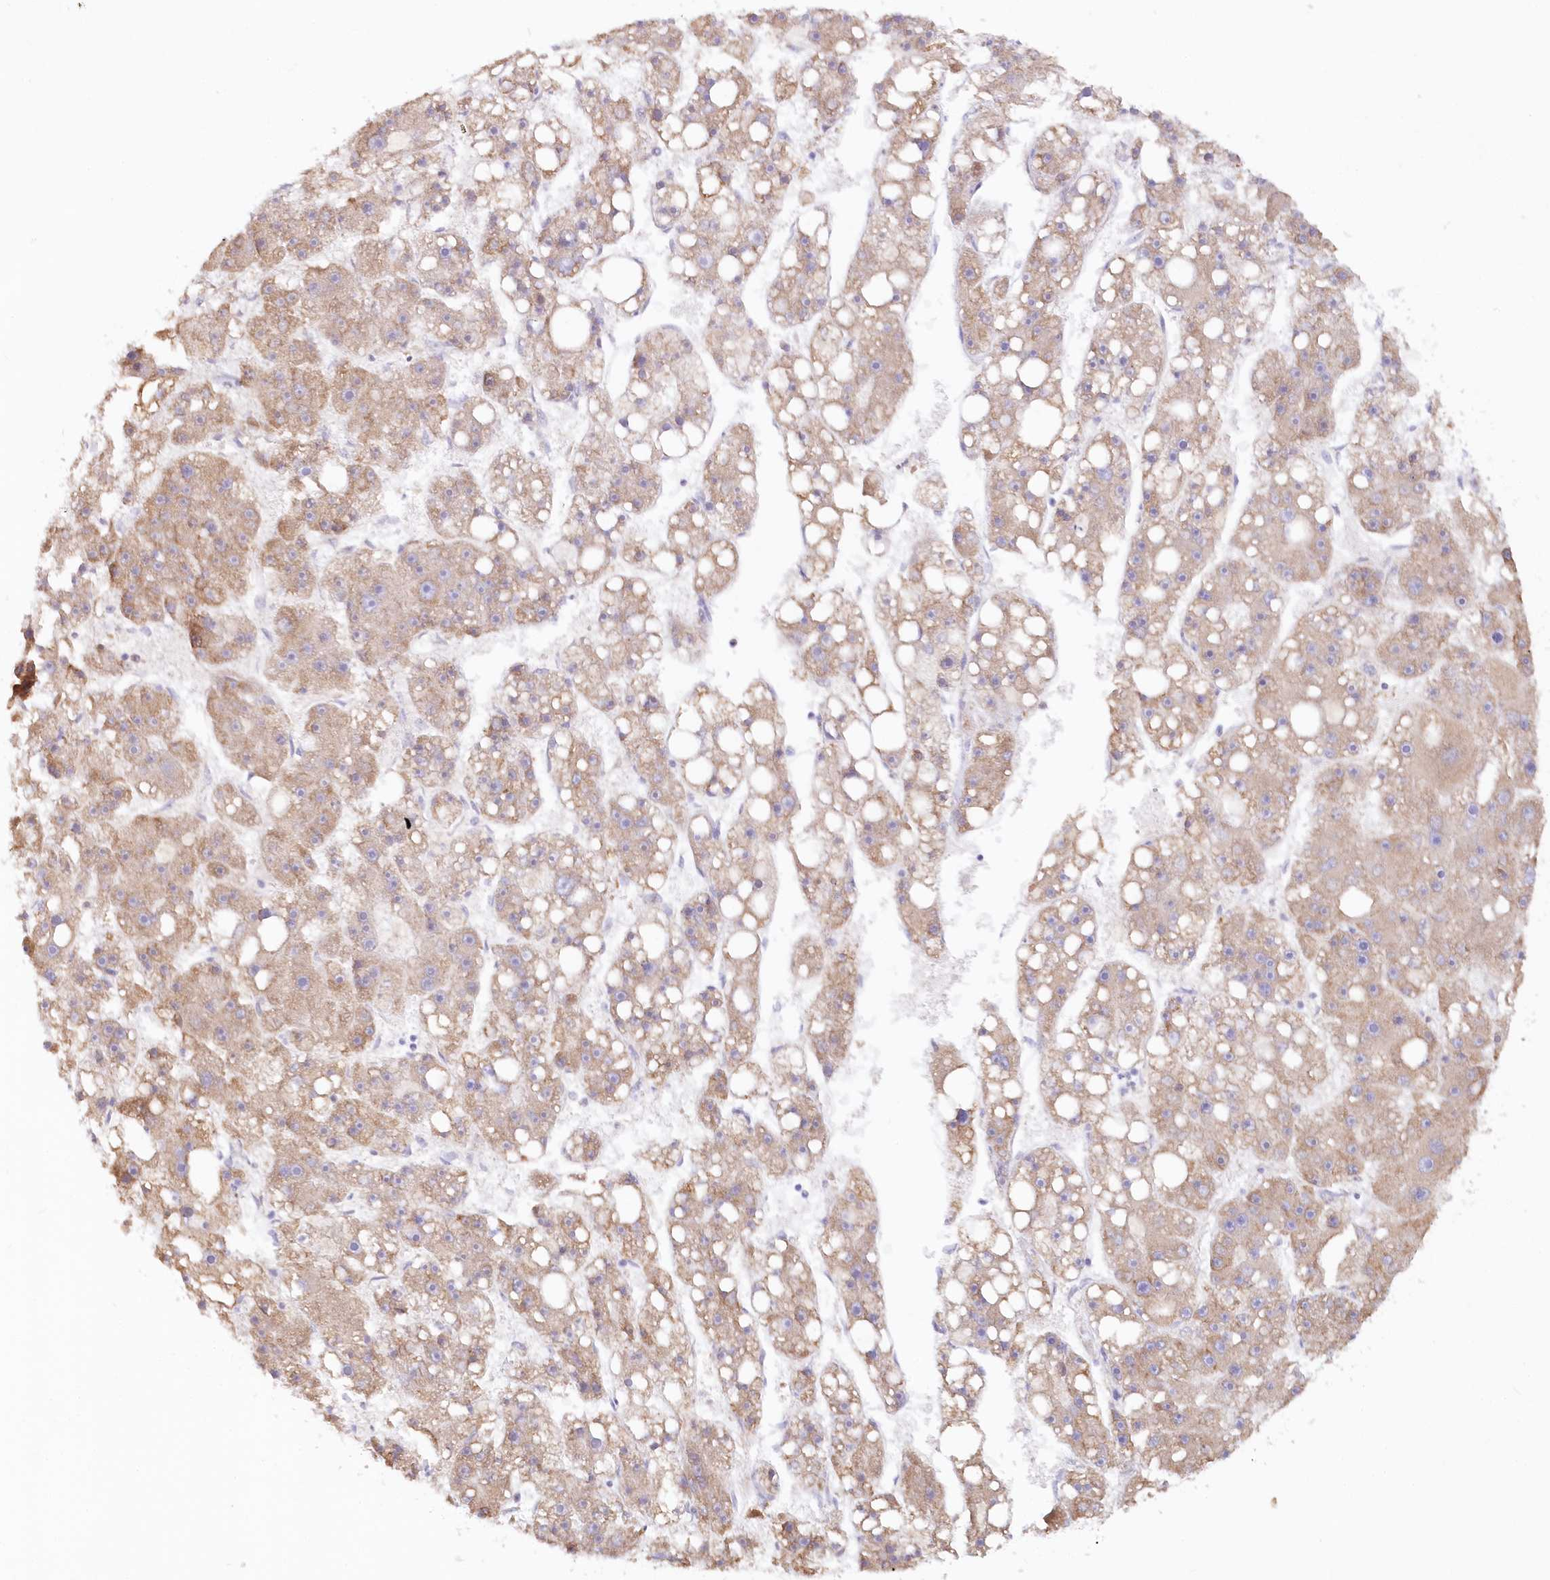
{"staining": {"intensity": "moderate", "quantity": "25%-75%", "location": "cytoplasmic/membranous"}, "tissue": "liver cancer", "cell_type": "Tumor cells", "image_type": "cancer", "snomed": [{"axis": "morphology", "description": "Carcinoma, Hepatocellular, NOS"}, {"axis": "topography", "description": "Liver"}], "caption": "DAB immunohistochemical staining of human liver cancer (hepatocellular carcinoma) displays moderate cytoplasmic/membranous protein expression in approximately 25%-75% of tumor cells. (DAB (3,3'-diaminobenzidine) IHC with brightfield microscopy, high magnification).", "gene": "PAIP2", "patient": {"sex": "female", "age": 61}}